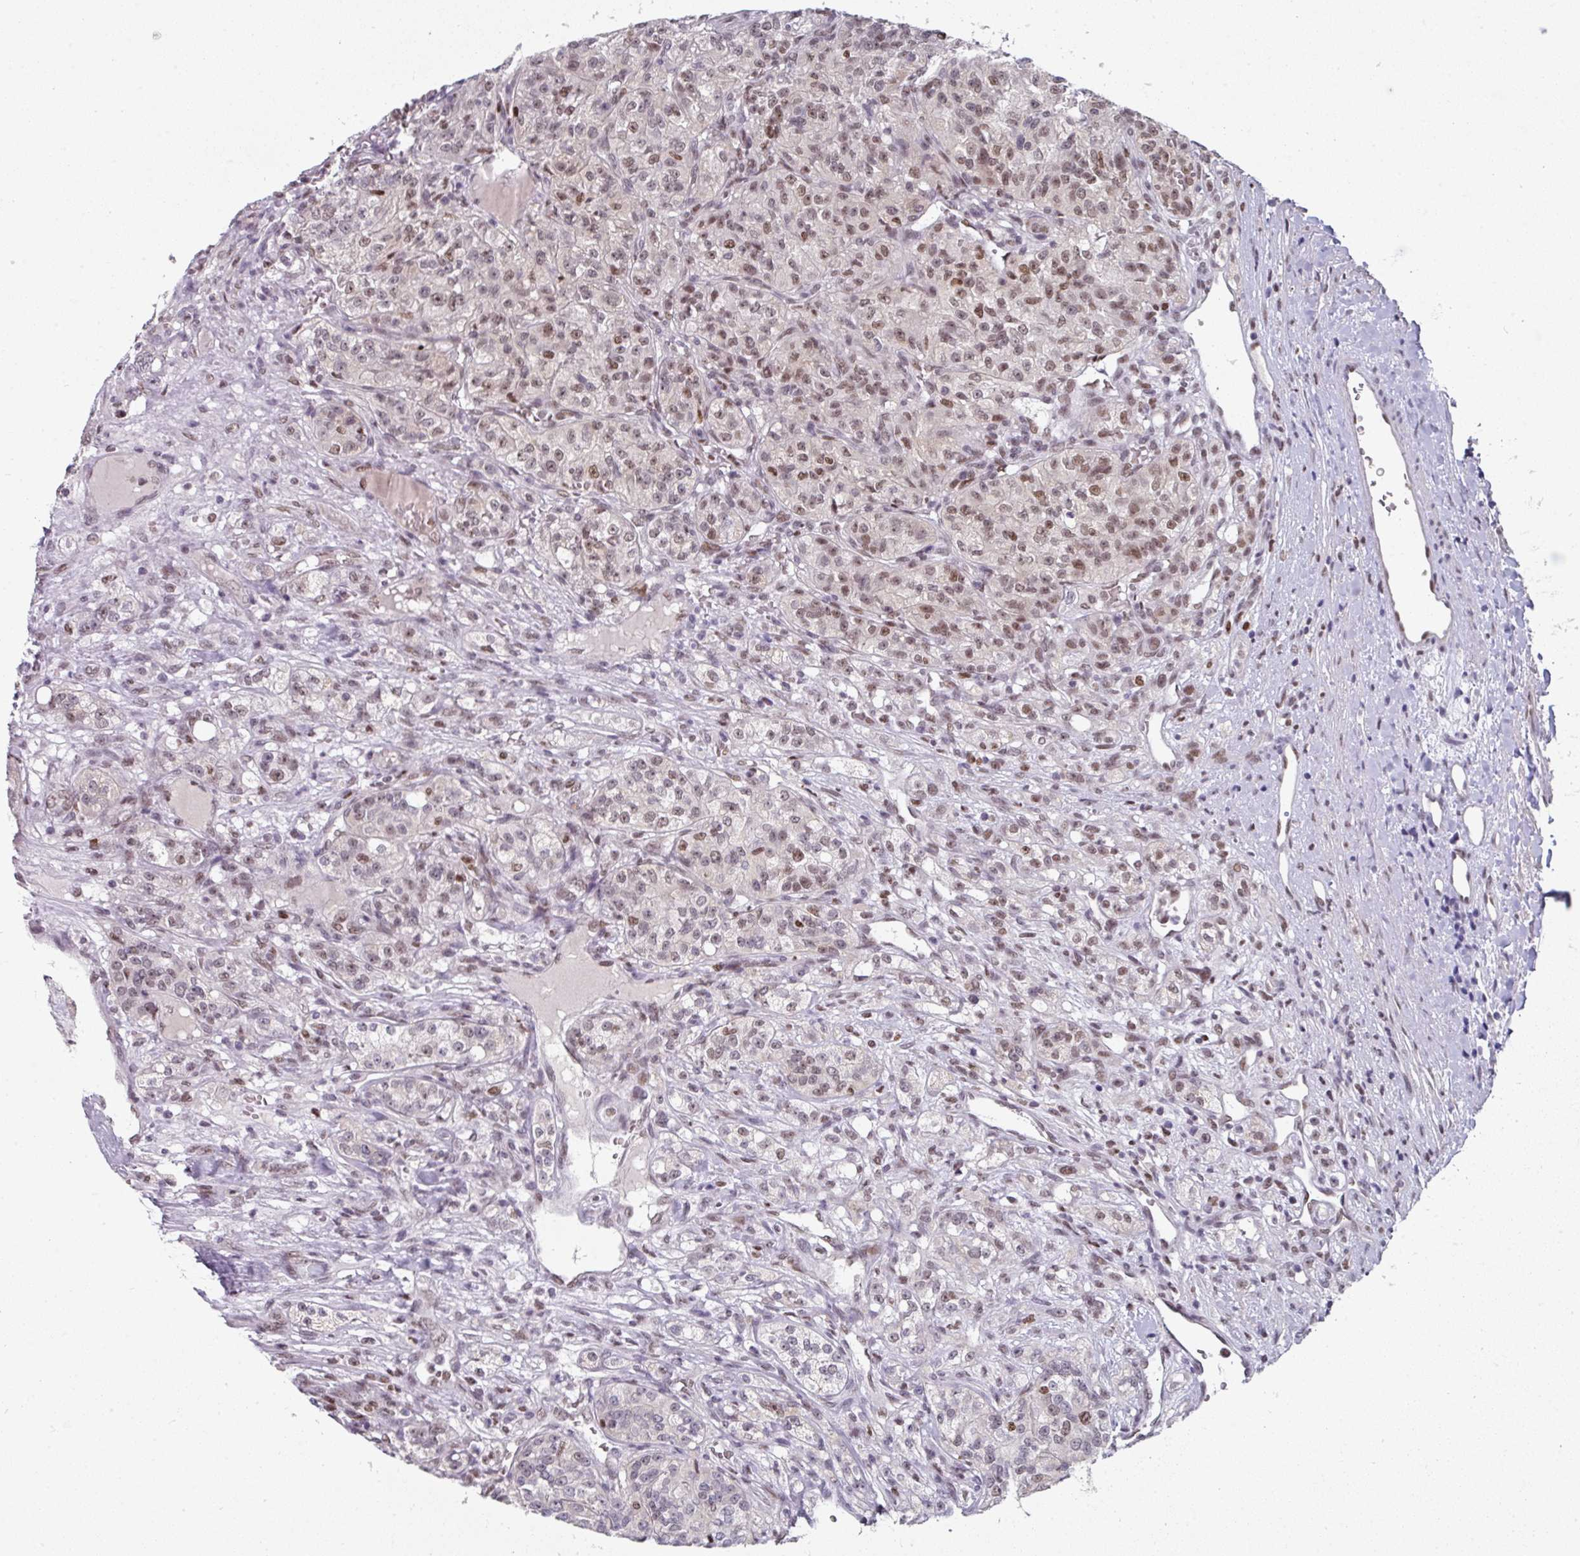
{"staining": {"intensity": "moderate", "quantity": "25%-75%", "location": "nuclear"}, "tissue": "renal cancer", "cell_type": "Tumor cells", "image_type": "cancer", "snomed": [{"axis": "morphology", "description": "Adenocarcinoma, NOS"}, {"axis": "topography", "description": "Kidney"}], "caption": "This photomicrograph exhibits IHC staining of renal cancer (adenocarcinoma), with medium moderate nuclear positivity in about 25%-75% of tumor cells.", "gene": "RAD50", "patient": {"sex": "female", "age": 63}}